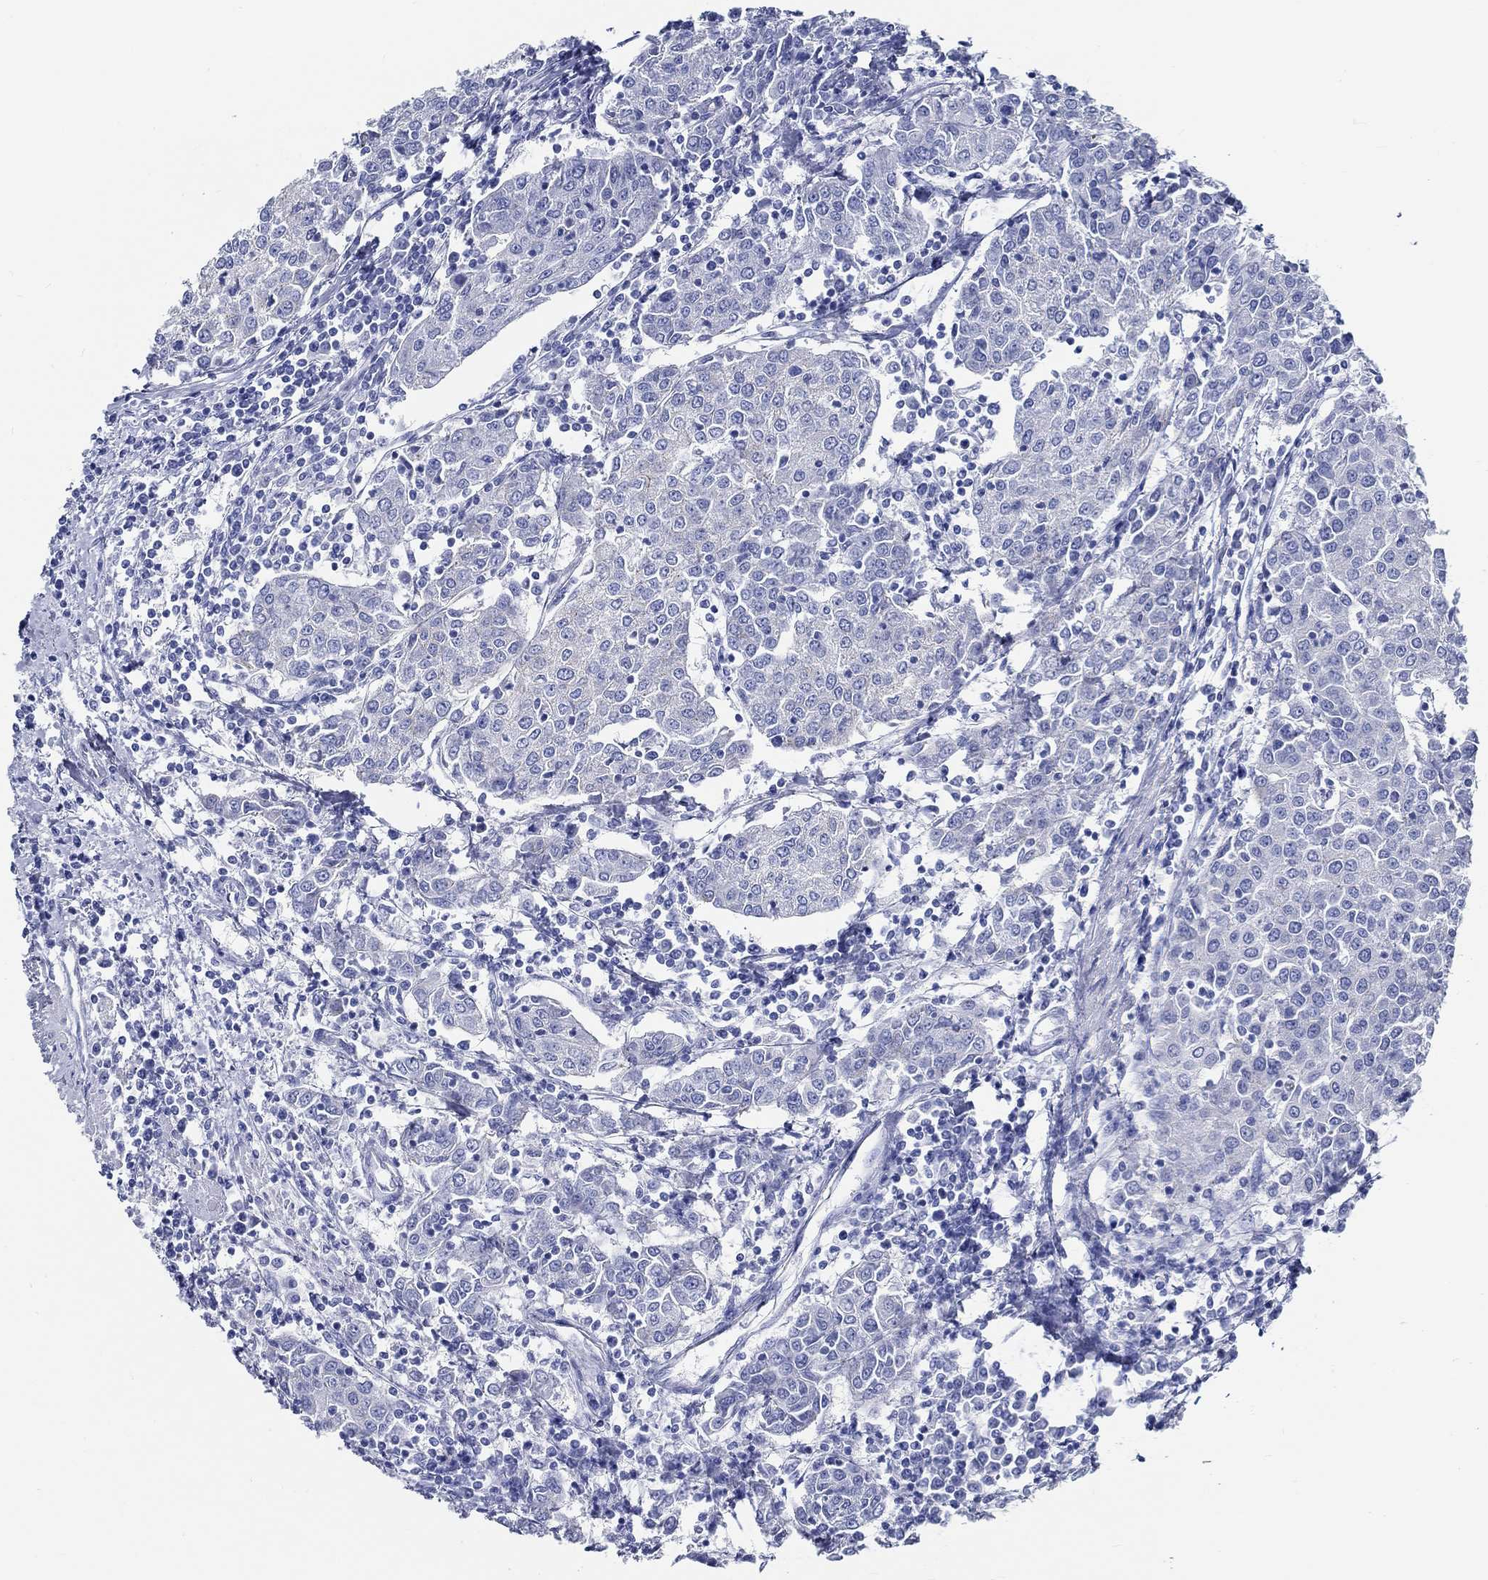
{"staining": {"intensity": "negative", "quantity": "none", "location": "none"}, "tissue": "urothelial cancer", "cell_type": "Tumor cells", "image_type": "cancer", "snomed": [{"axis": "morphology", "description": "Urothelial carcinoma, High grade"}, {"axis": "topography", "description": "Urinary bladder"}], "caption": "Immunohistochemistry (IHC) of urothelial cancer exhibits no expression in tumor cells.", "gene": "RD3L", "patient": {"sex": "female", "age": 85}}